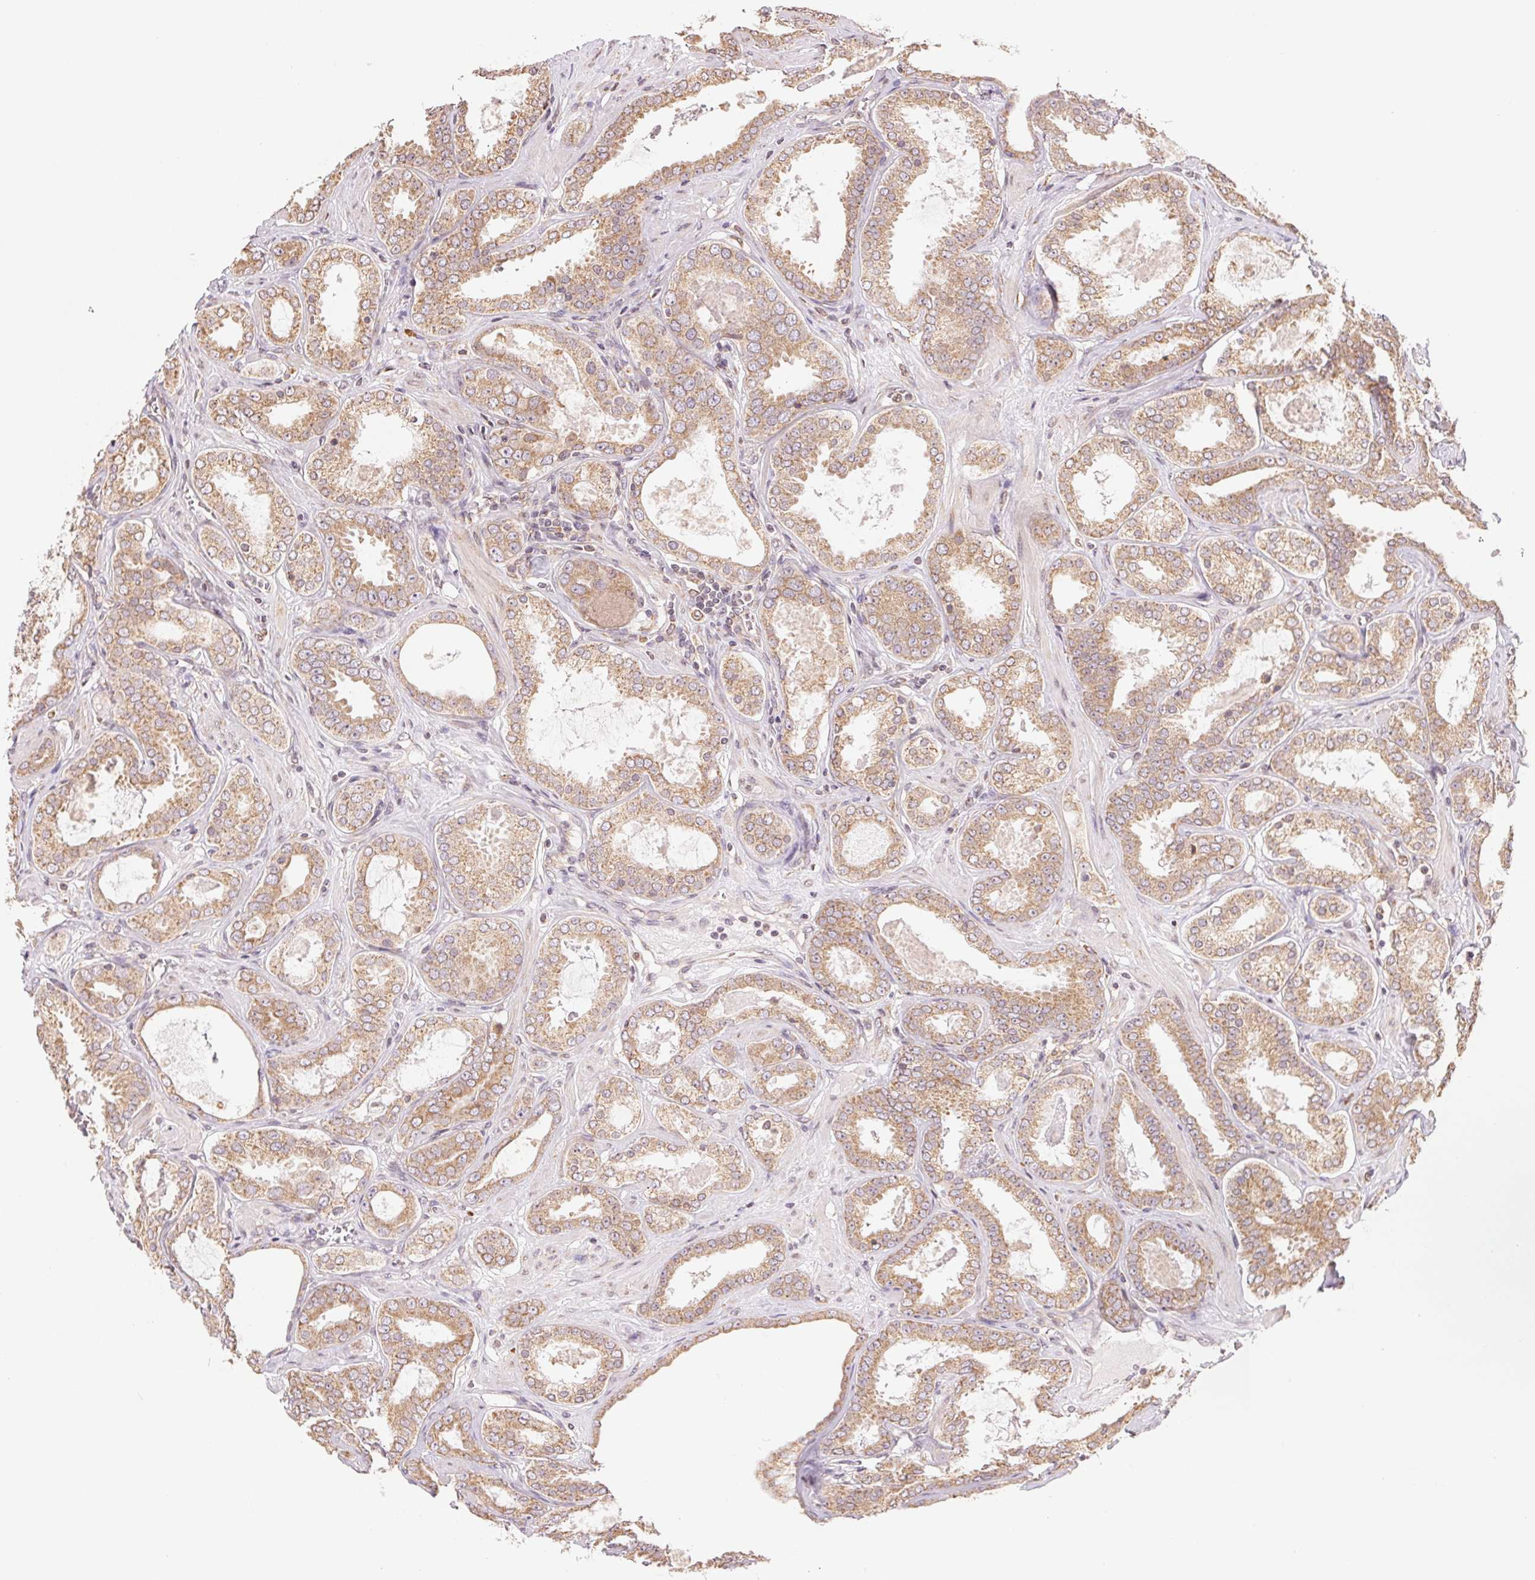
{"staining": {"intensity": "moderate", "quantity": ">75%", "location": "cytoplasmic/membranous"}, "tissue": "prostate cancer", "cell_type": "Tumor cells", "image_type": "cancer", "snomed": [{"axis": "morphology", "description": "Adenocarcinoma, High grade"}, {"axis": "topography", "description": "Prostate"}], "caption": "The histopathology image displays immunohistochemical staining of high-grade adenocarcinoma (prostate). There is moderate cytoplasmic/membranous positivity is seen in approximately >75% of tumor cells. Nuclei are stained in blue.", "gene": "RPN1", "patient": {"sex": "male", "age": 63}}